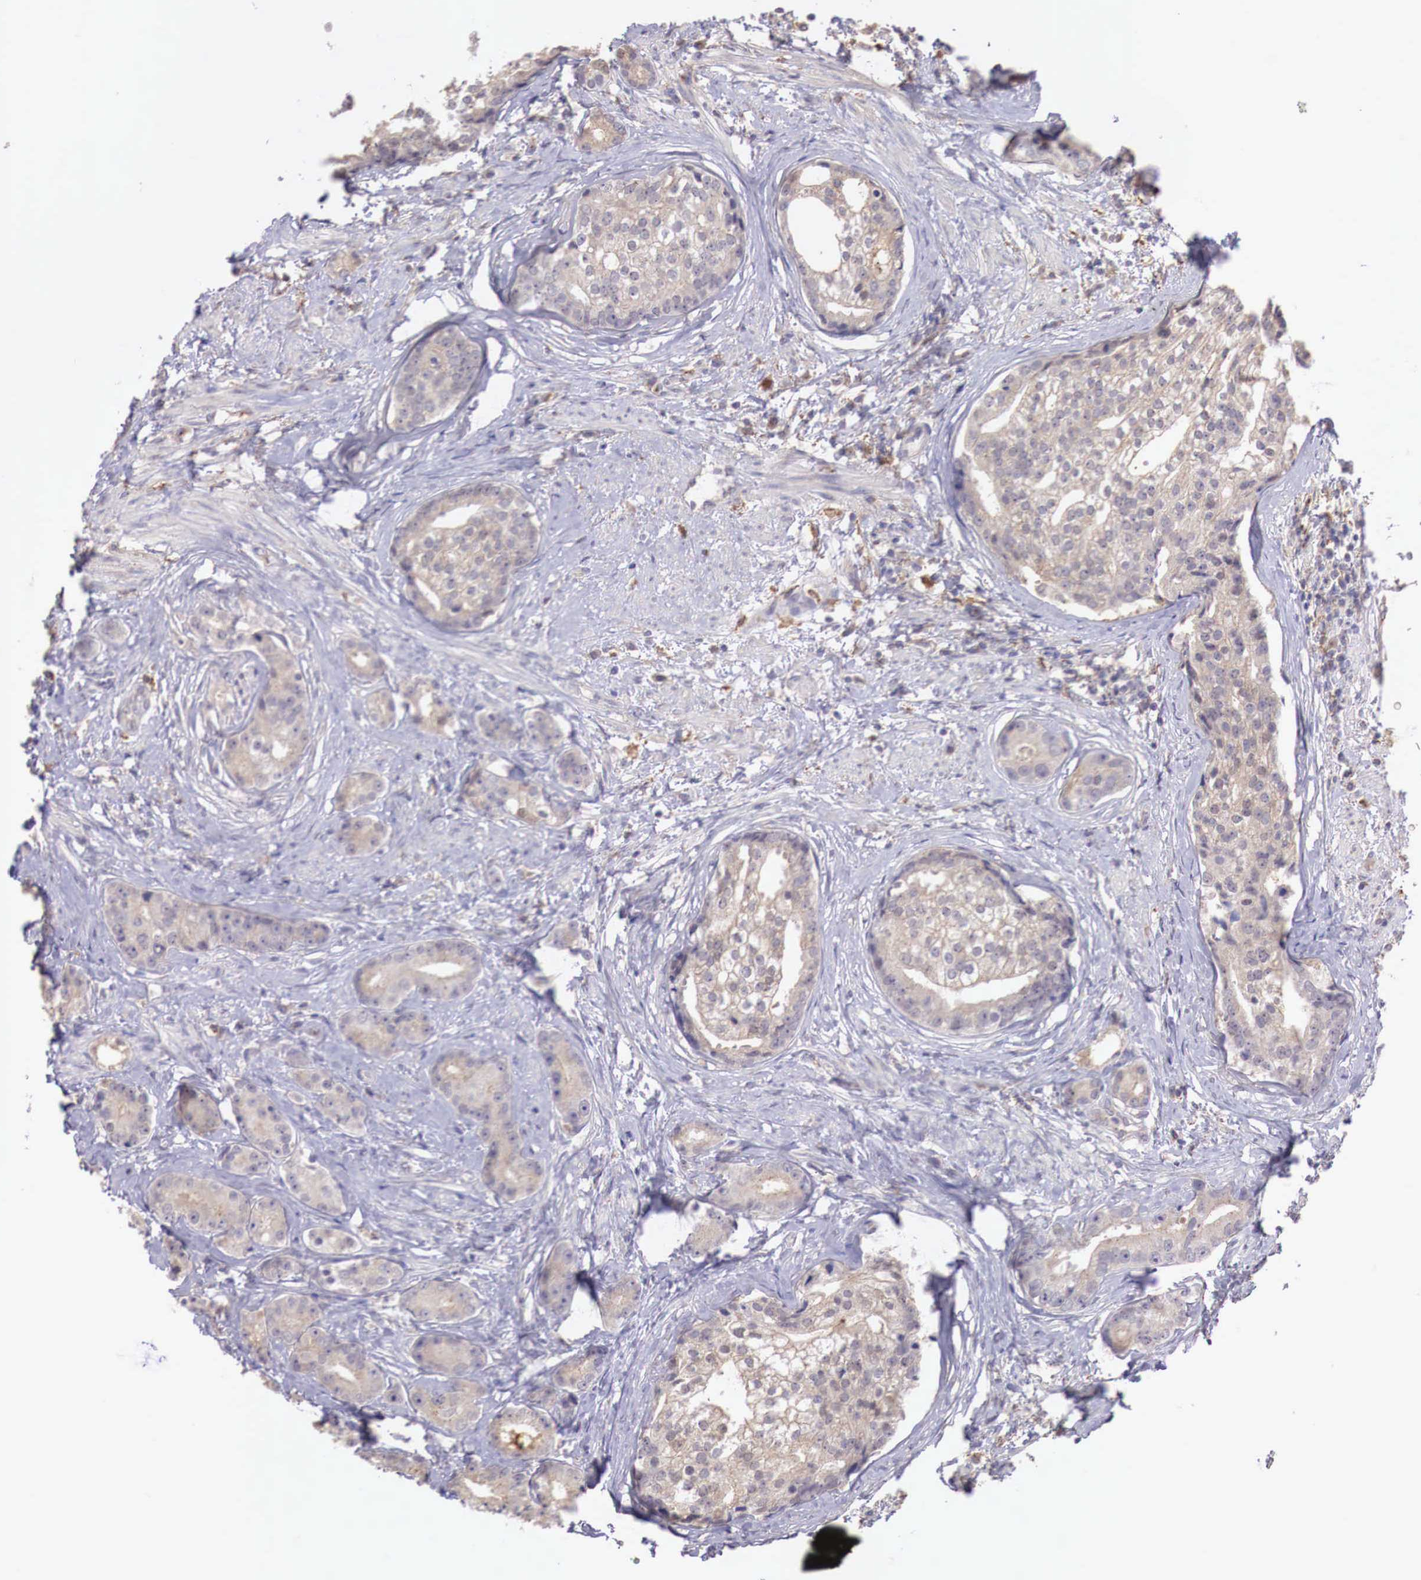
{"staining": {"intensity": "weak", "quantity": "25%-75%", "location": "cytoplasmic/membranous"}, "tissue": "prostate cancer", "cell_type": "Tumor cells", "image_type": "cancer", "snomed": [{"axis": "morphology", "description": "Adenocarcinoma, Medium grade"}, {"axis": "topography", "description": "Prostate"}], "caption": "This is an image of immunohistochemistry staining of prostate adenocarcinoma (medium-grade), which shows weak positivity in the cytoplasmic/membranous of tumor cells.", "gene": "CHRDL1", "patient": {"sex": "male", "age": 59}}